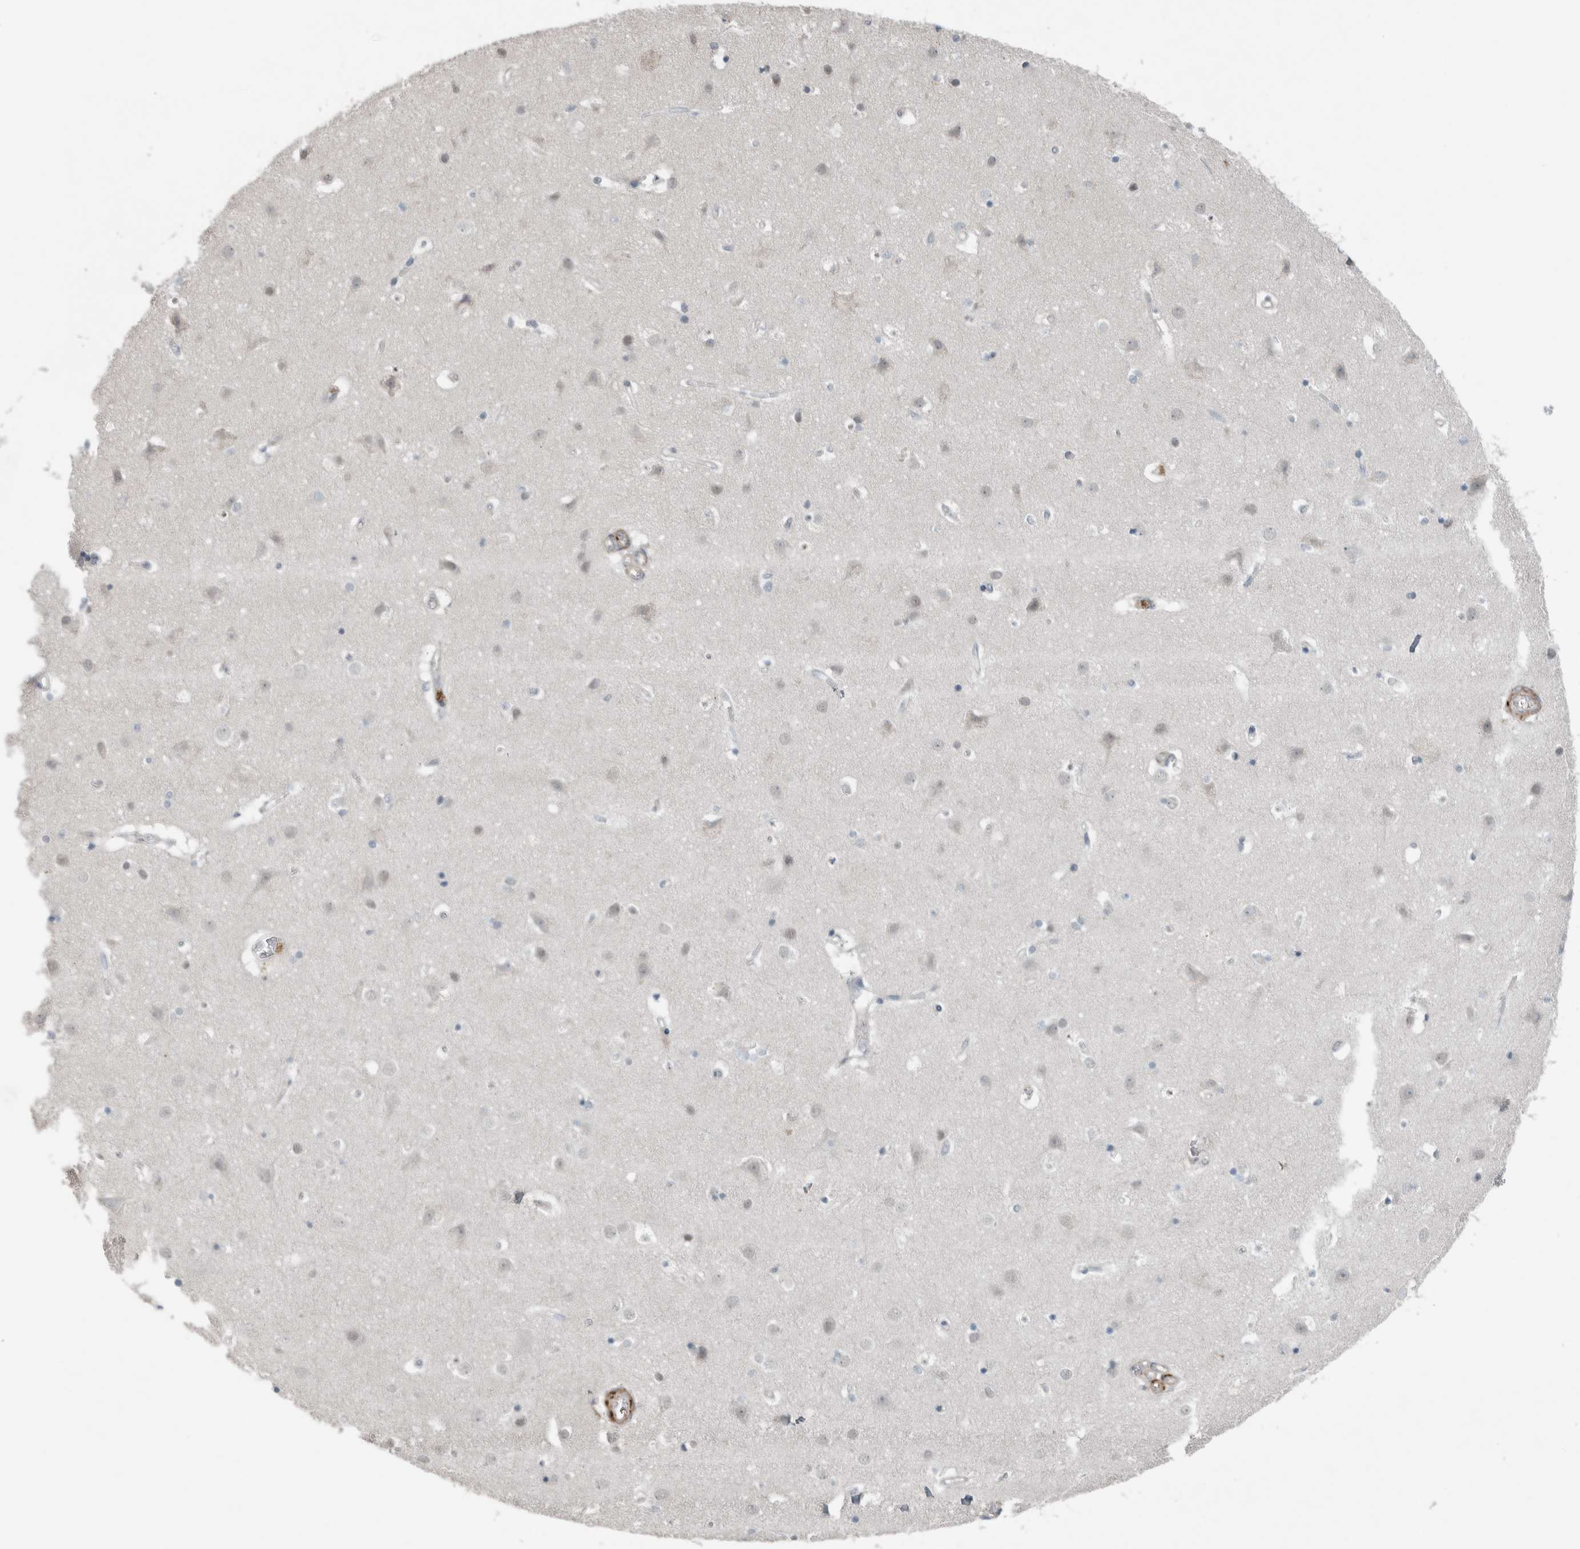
{"staining": {"intensity": "weak", "quantity": "25%-75%", "location": "cytoplasmic/membranous"}, "tissue": "cerebral cortex", "cell_type": "Endothelial cells", "image_type": "normal", "snomed": [{"axis": "morphology", "description": "Normal tissue, NOS"}, {"axis": "topography", "description": "Cerebral cortex"}], "caption": "Immunohistochemical staining of normal human cerebral cortex demonstrates 25%-75% levels of weak cytoplasmic/membranous protein positivity in about 25%-75% of endothelial cells.", "gene": "JADE2", "patient": {"sex": "male", "age": 54}}